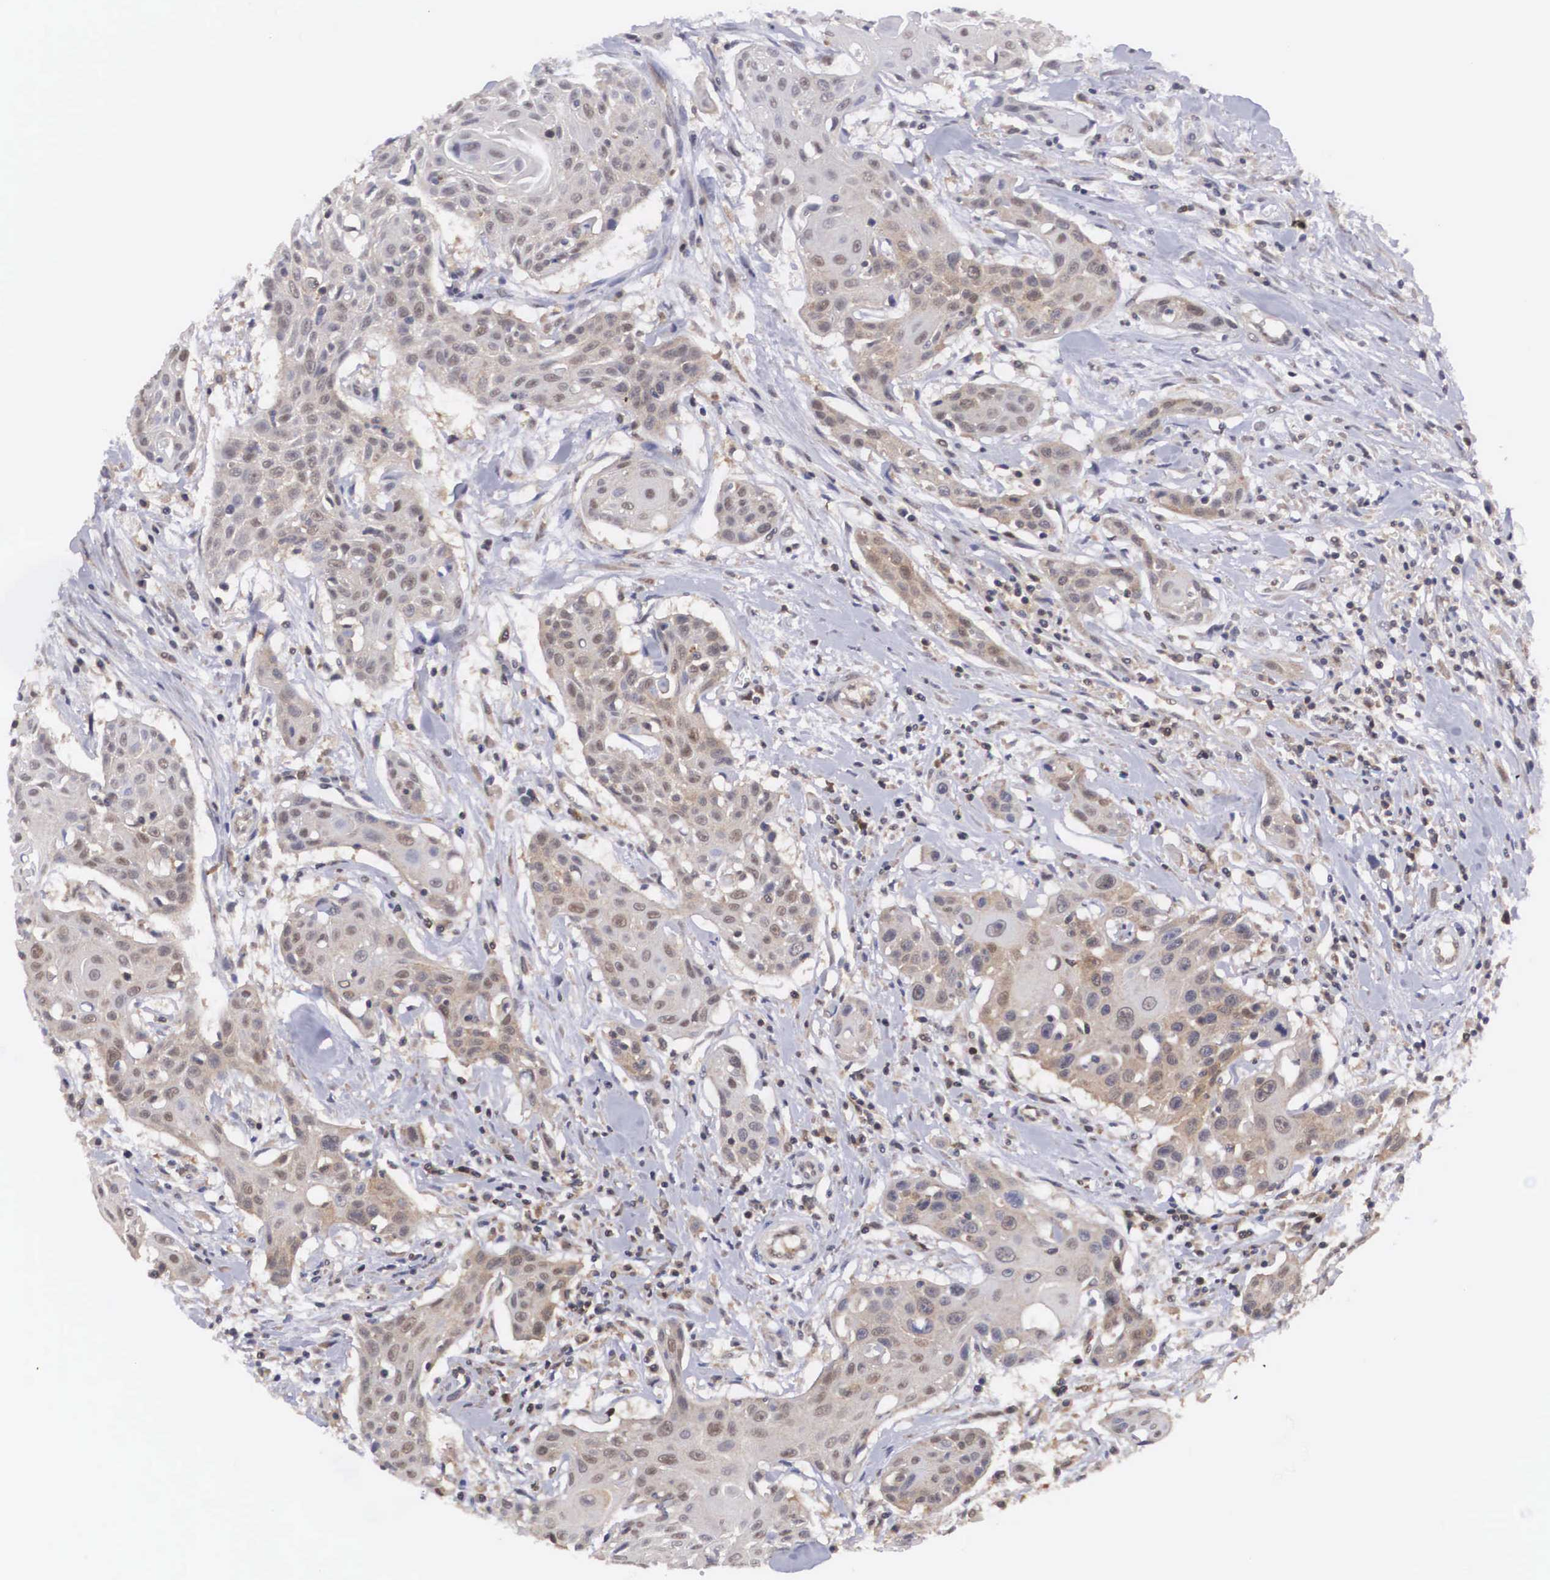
{"staining": {"intensity": "weak", "quantity": ">75%", "location": "cytoplasmic/membranous"}, "tissue": "head and neck cancer", "cell_type": "Tumor cells", "image_type": "cancer", "snomed": [{"axis": "morphology", "description": "Squamous cell carcinoma, NOS"}, {"axis": "morphology", "description": "Squamous cell carcinoma, metastatic, NOS"}, {"axis": "topography", "description": "Lymph node"}, {"axis": "topography", "description": "Salivary gland"}, {"axis": "topography", "description": "Head-Neck"}], "caption": "A photomicrograph of human head and neck cancer stained for a protein demonstrates weak cytoplasmic/membranous brown staining in tumor cells.", "gene": "ADSL", "patient": {"sex": "female", "age": 74}}